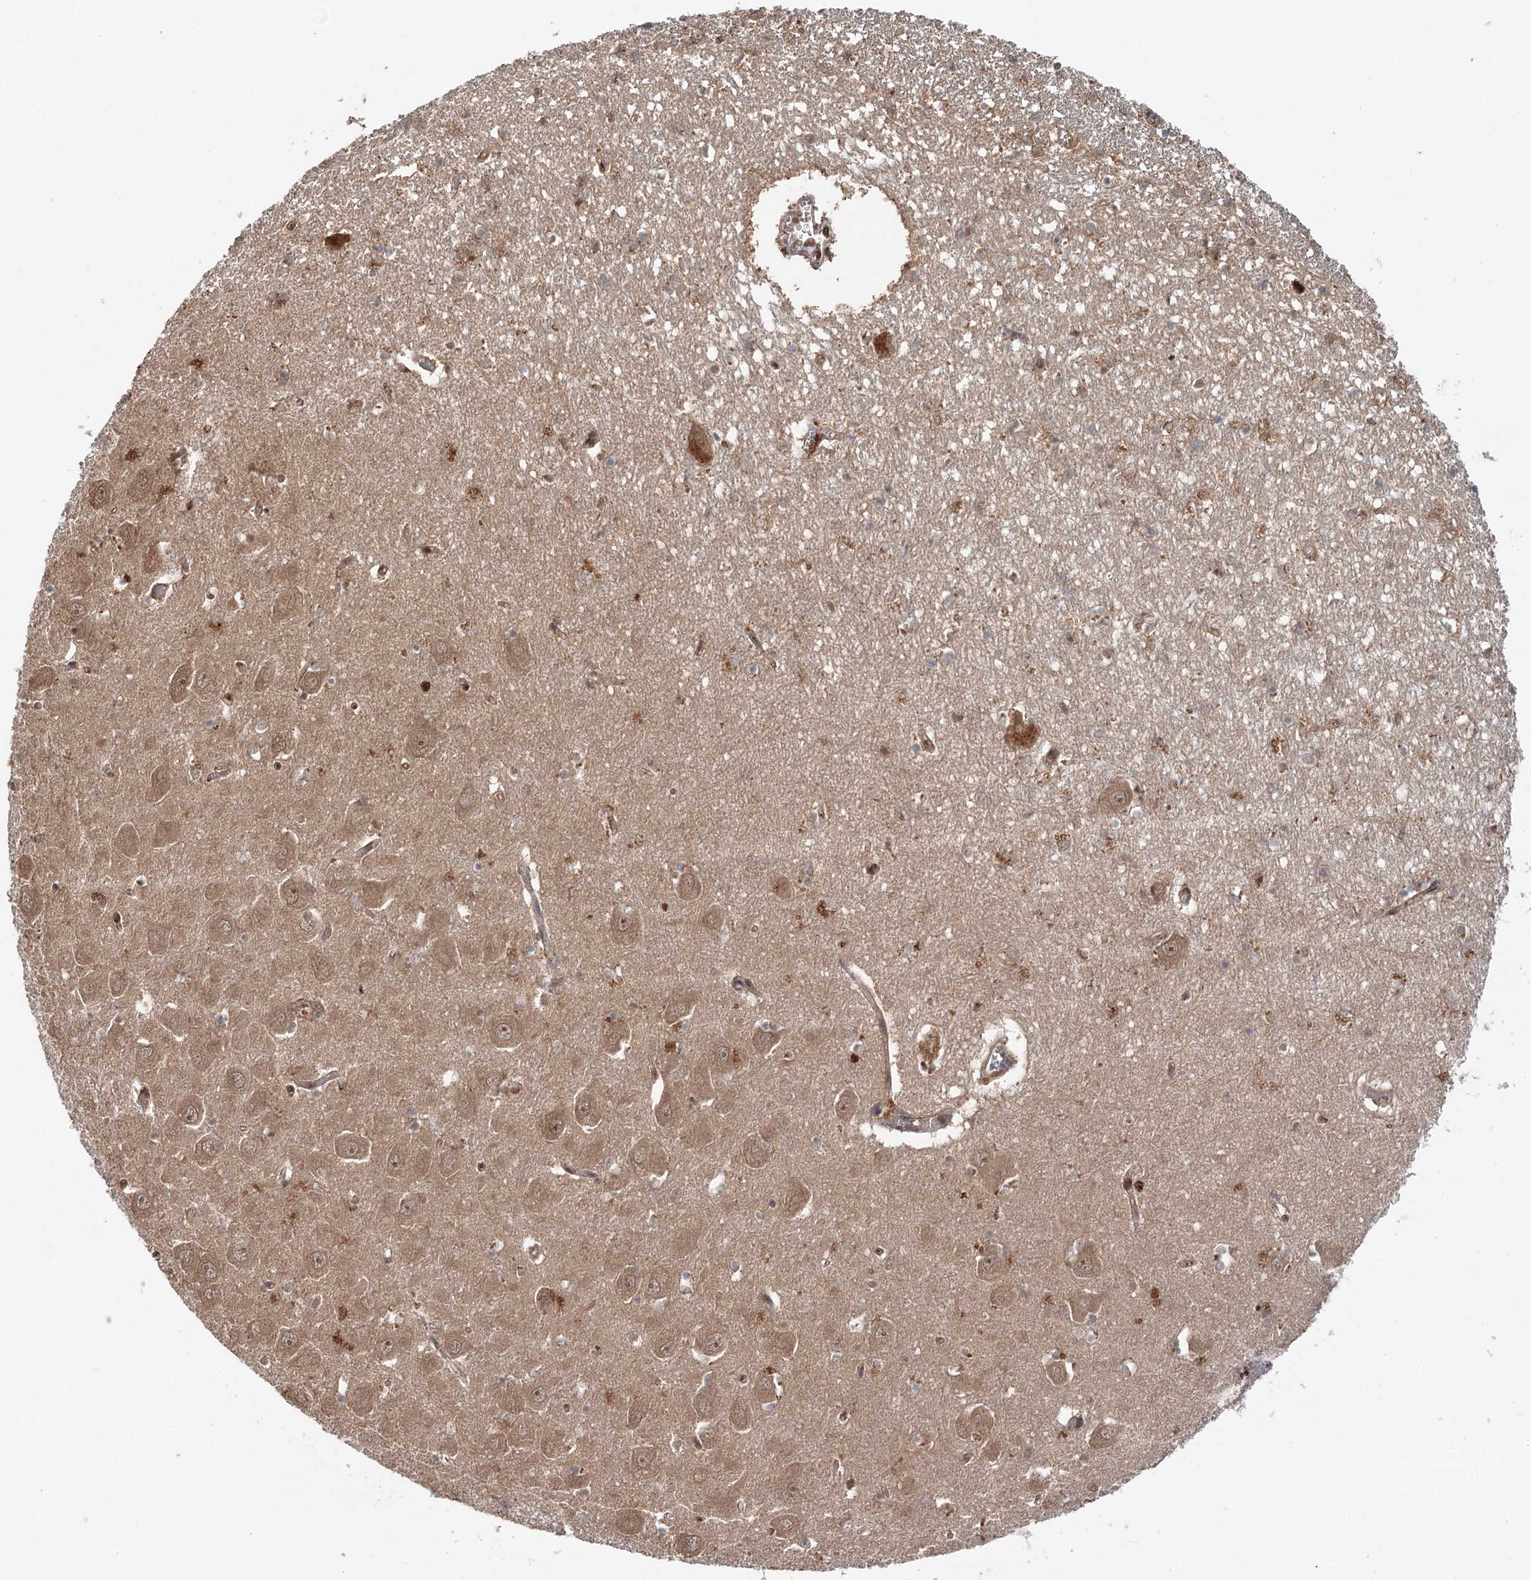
{"staining": {"intensity": "weak", "quantity": "25%-75%", "location": "cytoplasmic/membranous,nuclear"}, "tissue": "hippocampus", "cell_type": "Glial cells", "image_type": "normal", "snomed": [{"axis": "morphology", "description": "Normal tissue, NOS"}, {"axis": "topography", "description": "Hippocampus"}], "caption": "Protein staining of unremarkable hippocampus exhibits weak cytoplasmic/membranous,nuclear expression in about 25%-75% of glial cells. Nuclei are stained in blue.", "gene": "N6AMT1", "patient": {"sex": "male", "age": 70}}